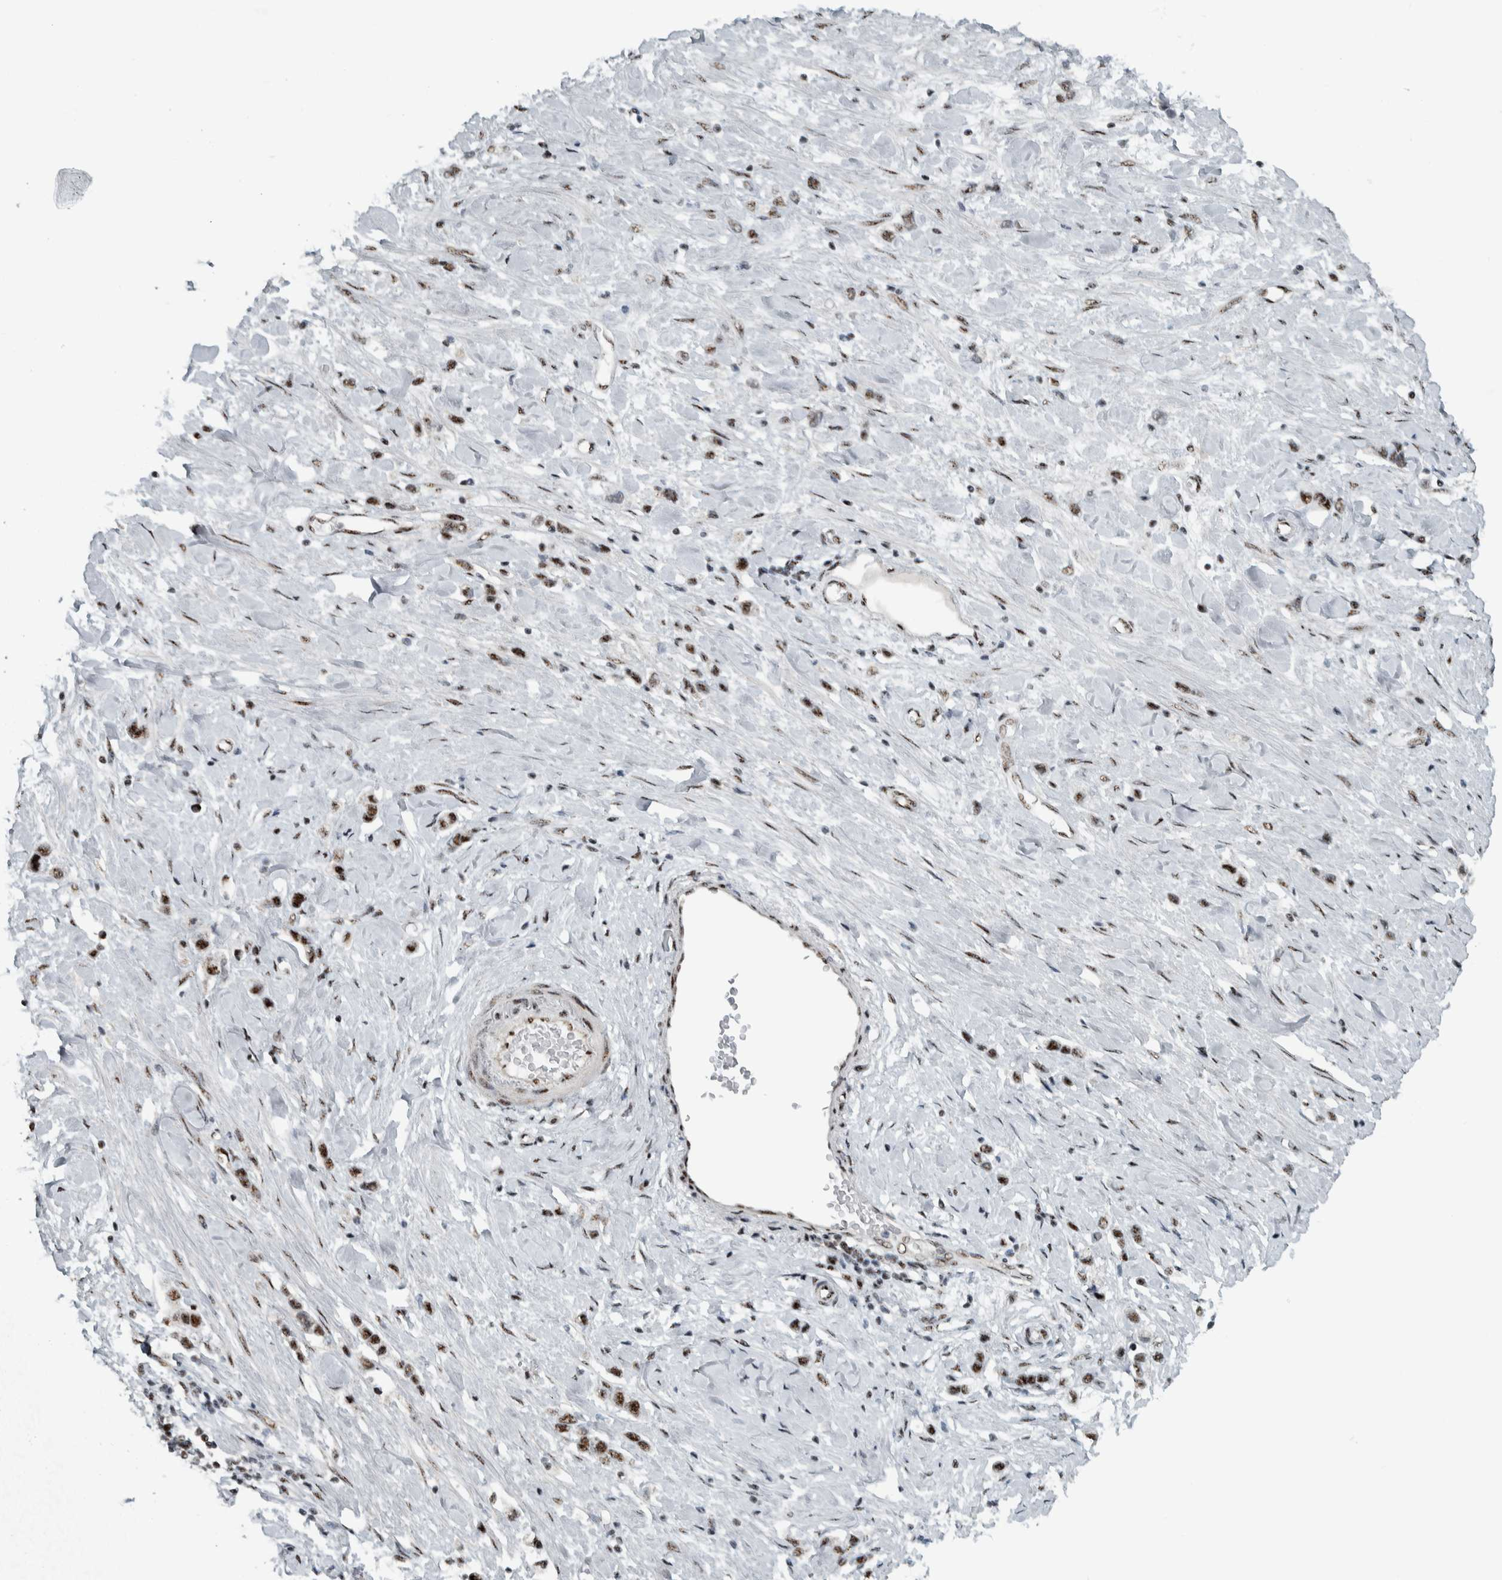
{"staining": {"intensity": "strong", "quantity": ">75%", "location": "nuclear"}, "tissue": "stomach cancer", "cell_type": "Tumor cells", "image_type": "cancer", "snomed": [{"axis": "morphology", "description": "Adenocarcinoma, NOS"}, {"axis": "topography", "description": "Stomach"}], "caption": "A high-resolution micrograph shows immunohistochemistry staining of adenocarcinoma (stomach), which exhibits strong nuclear expression in approximately >75% of tumor cells.", "gene": "SON", "patient": {"sex": "female", "age": 65}}